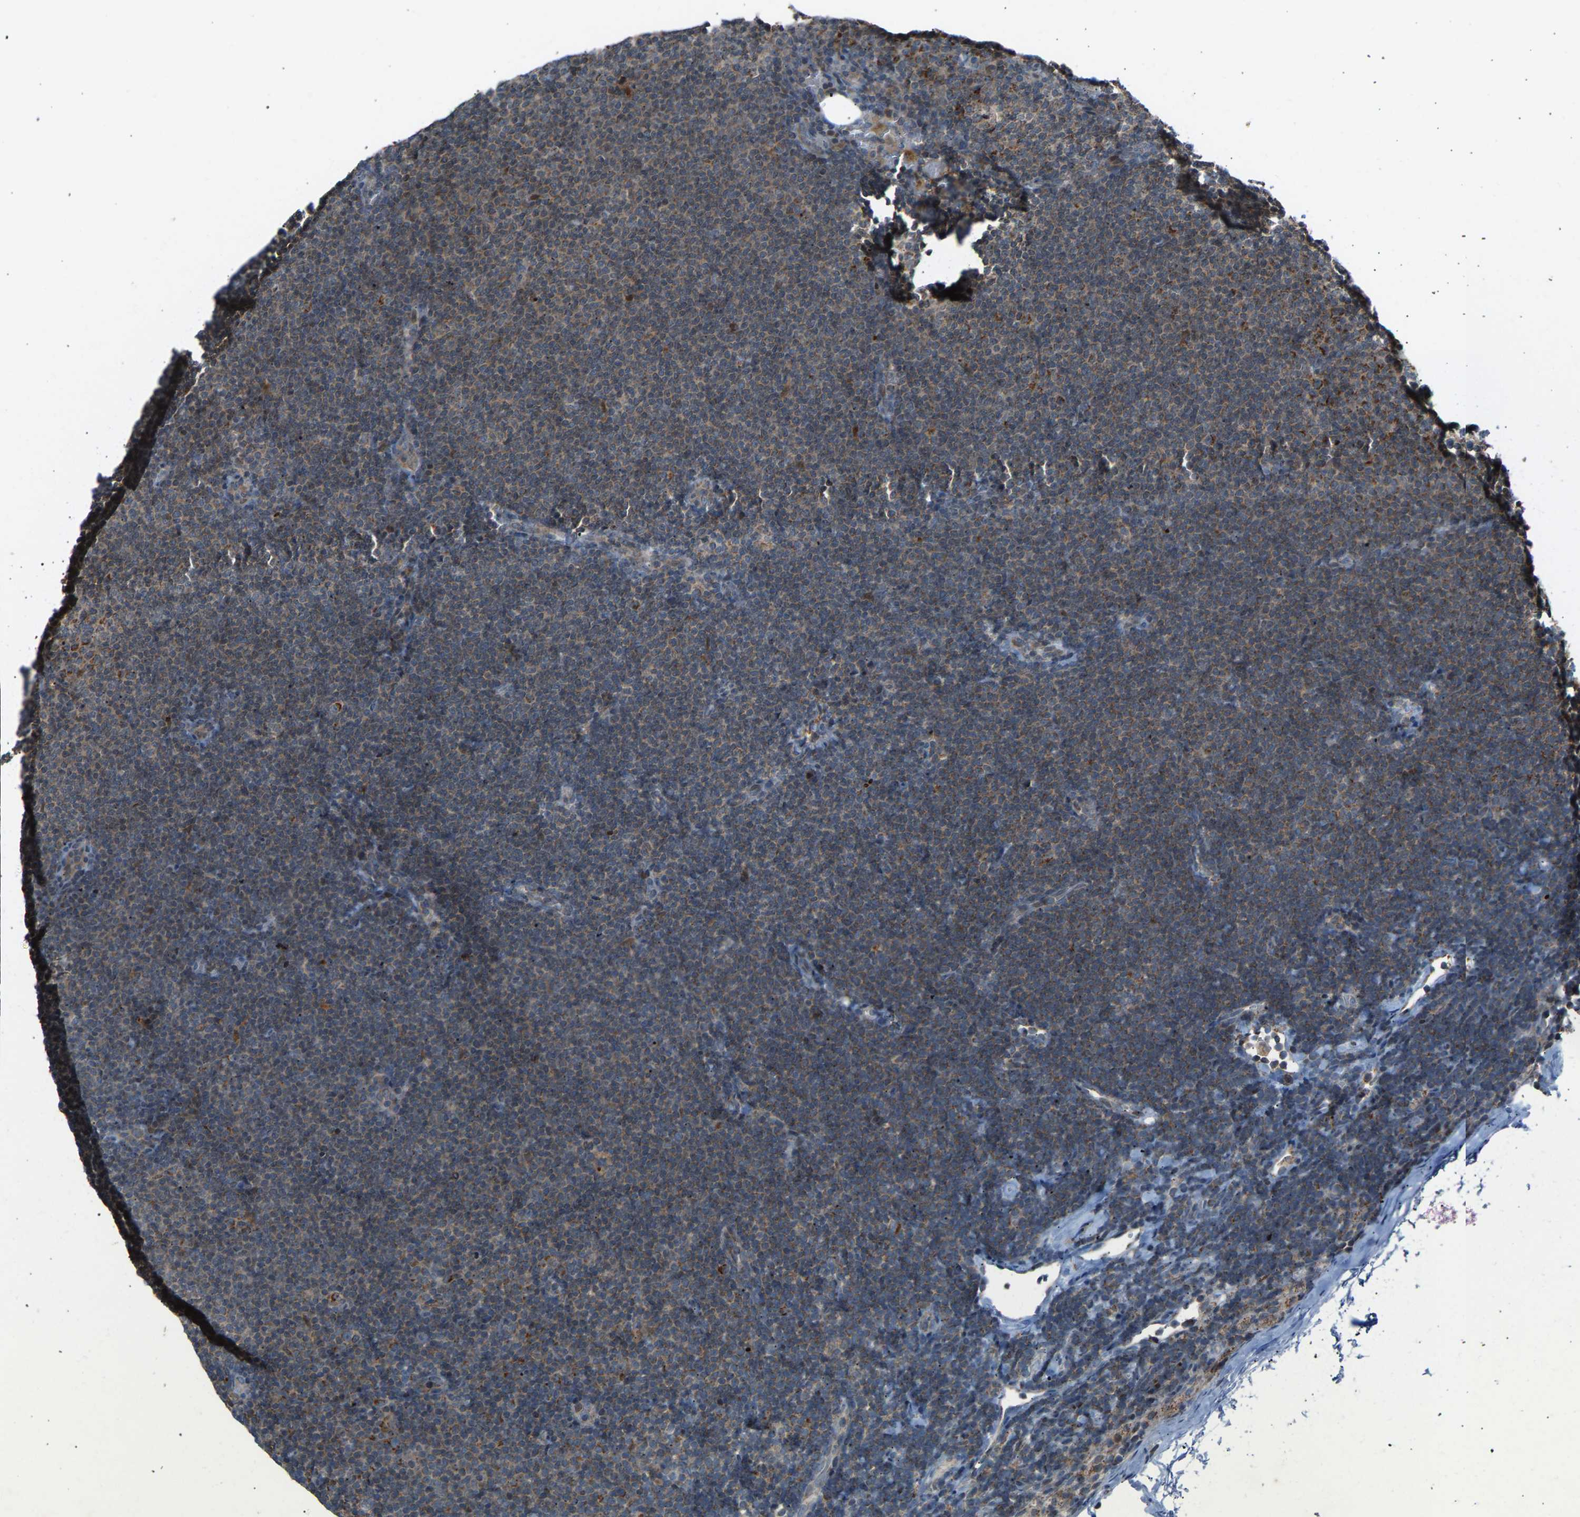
{"staining": {"intensity": "weak", "quantity": "<25%", "location": "cytoplasmic/membranous"}, "tissue": "lymphoma", "cell_type": "Tumor cells", "image_type": "cancer", "snomed": [{"axis": "morphology", "description": "Malignant lymphoma, non-Hodgkin's type, Low grade"}, {"axis": "topography", "description": "Lymph node"}], "caption": "Tumor cells show no significant protein expression in lymphoma.", "gene": "SLIRP", "patient": {"sex": "female", "age": 53}}